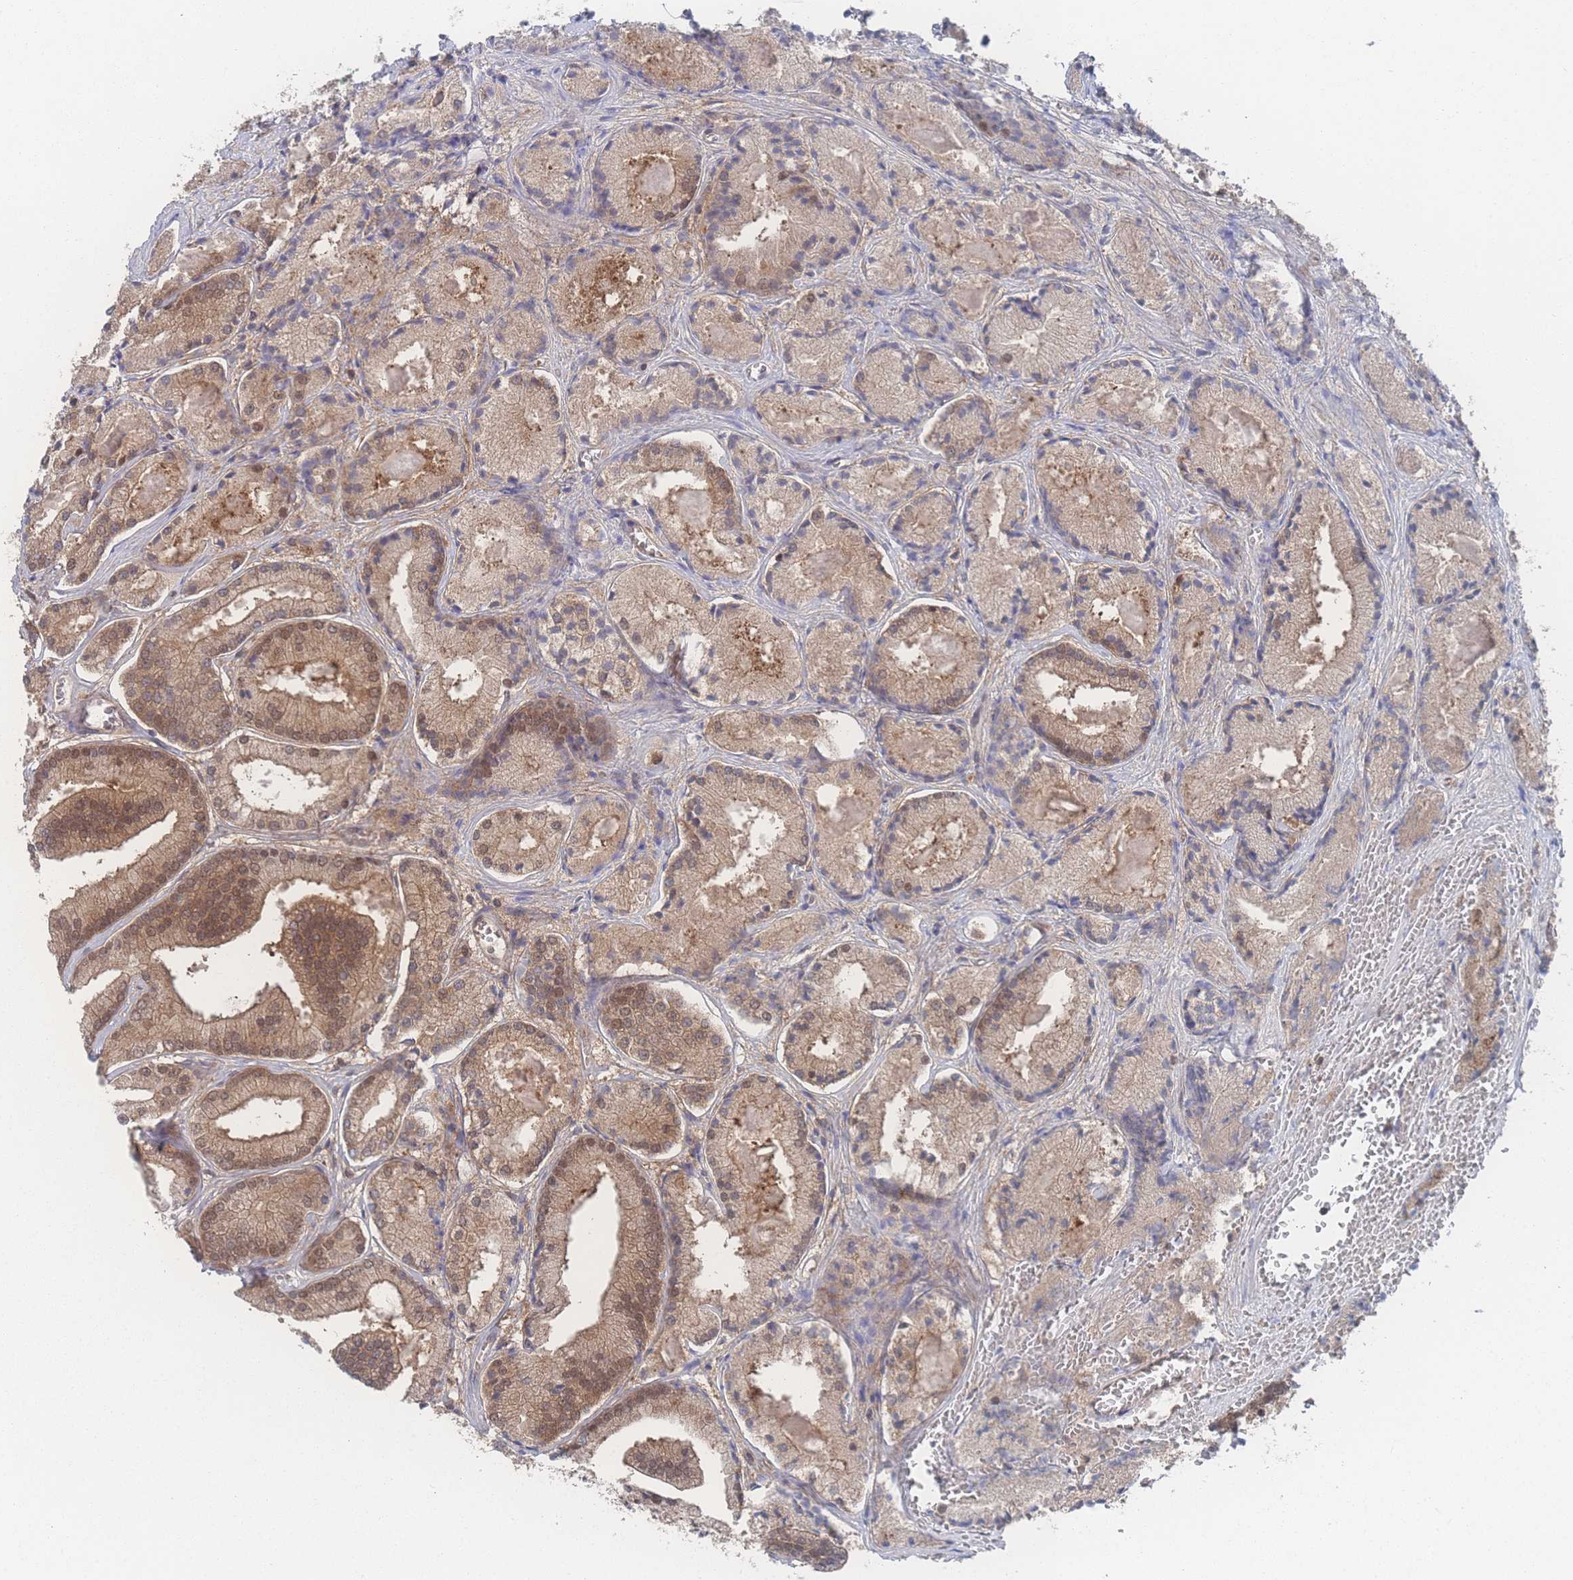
{"staining": {"intensity": "weak", "quantity": "<25%", "location": "cytoplasmic/membranous,nuclear"}, "tissue": "prostate cancer", "cell_type": "Tumor cells", "image_type": "cancer", "snomed": [{"axis": "morphology", "description": "Adenocarcinoma, High grade"}, {"axis": "topography", "description": "Prostate"}], "caption": "Tumor cells show no significant staining in high-grade adenocarcinoma (prostate). (Immunohistochemistry (ihc), brightfield microscopy, high magnification).", "gene": "PSMA1", "patient": {"sex": "male", "age": 67}}